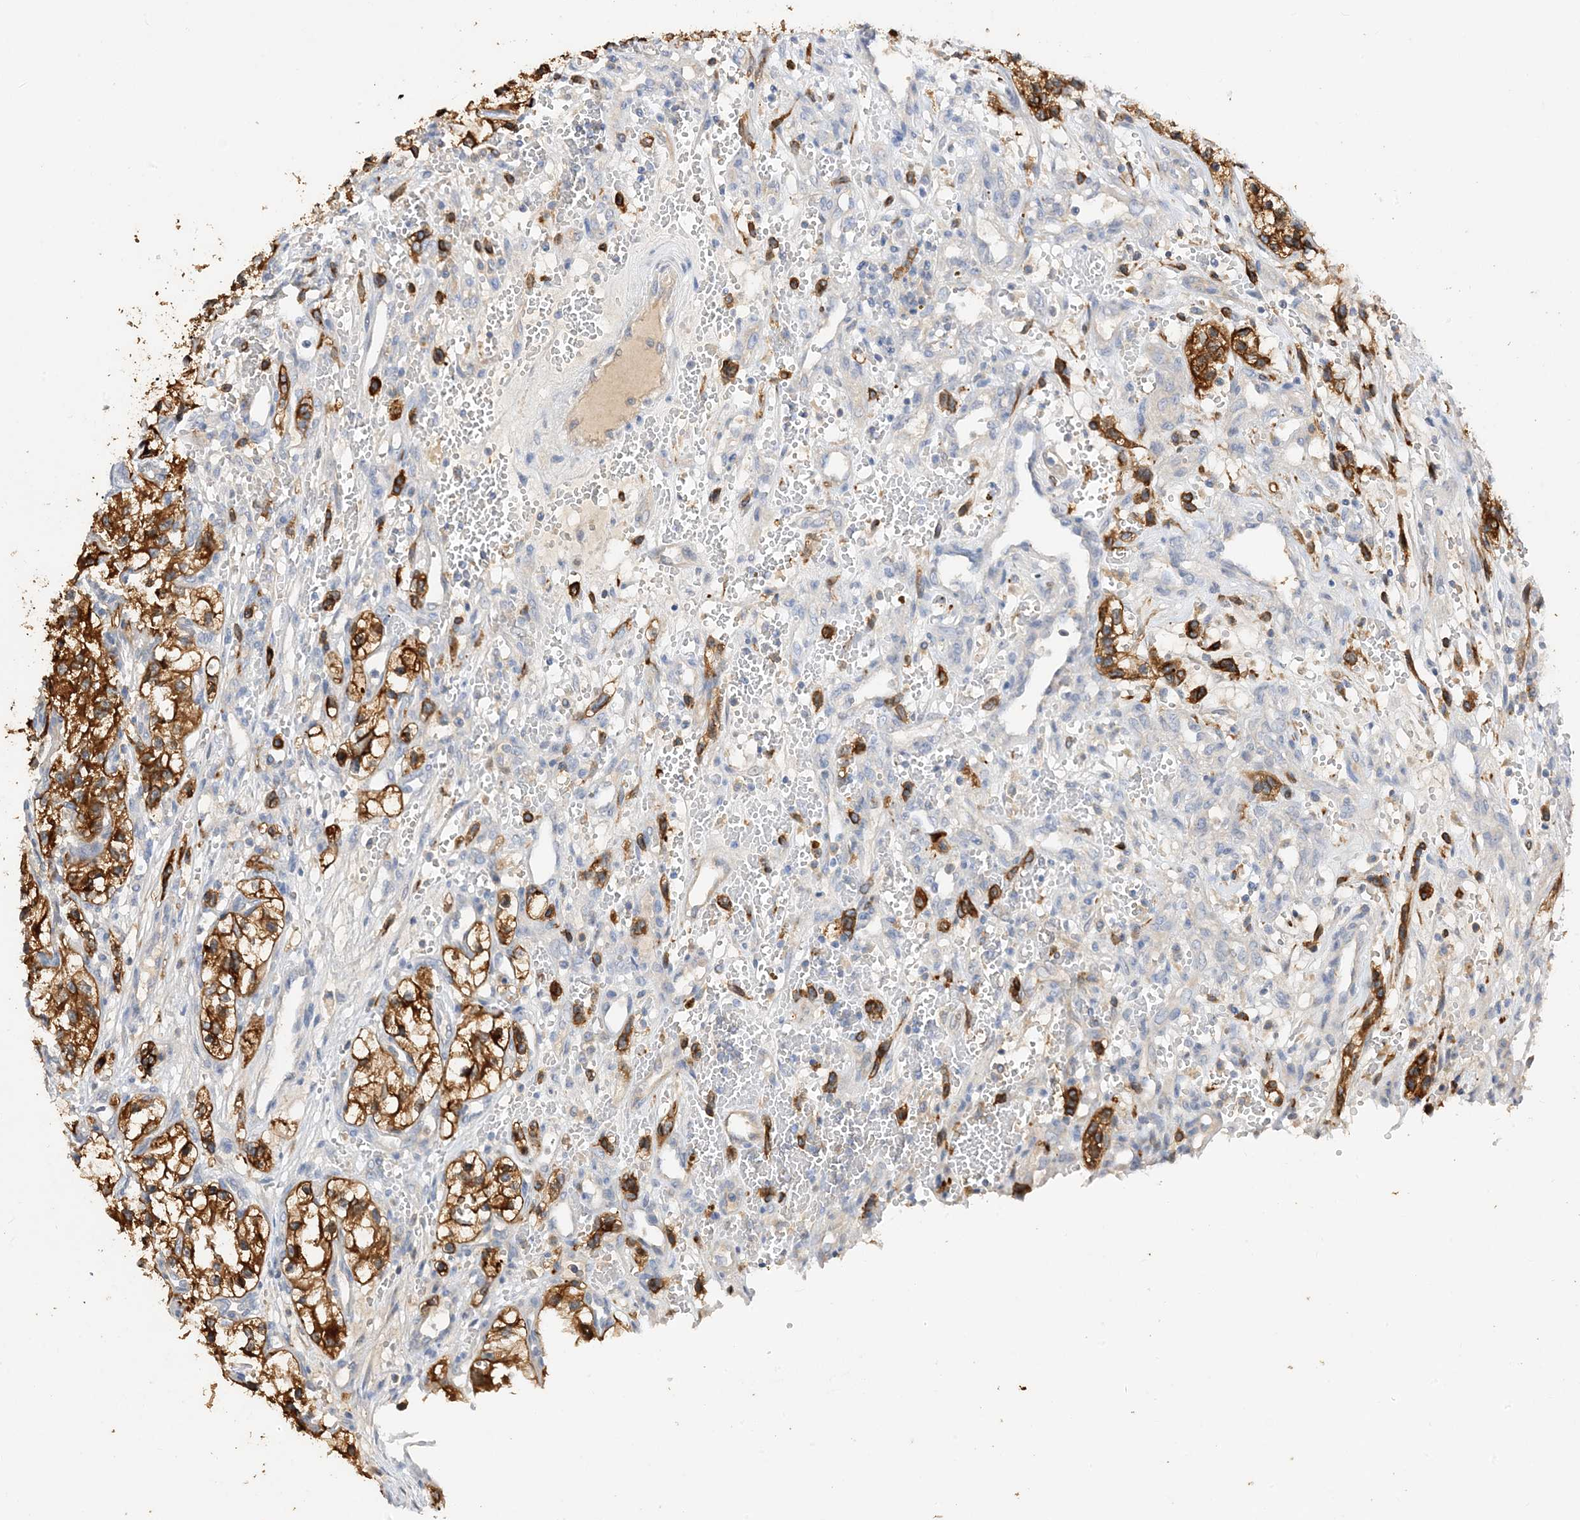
{"staining": {"intensity": "strong", "quantity": ">75%", "location": "cytoplasmic/membranous"}, "tissue": "renal cancer", "cell_type": "Tumor cells", "image_type": "cancer", "snomed": [{"axis": "morphology", "description": "Adenocarcinoma, NOS"}, {"axis": "topography", "description": "Kidney"}], "caption": "Protein expression analysis of human adenocarcinoma (renal) reveals strong cytoplasmic/membranous staining in approximately >75% of tumor cells. (brown staining indicates protein expression, while blue staining denotes nuclei).", "gene": "ARV1", "patient": {"sex": "female", "age": 57}}